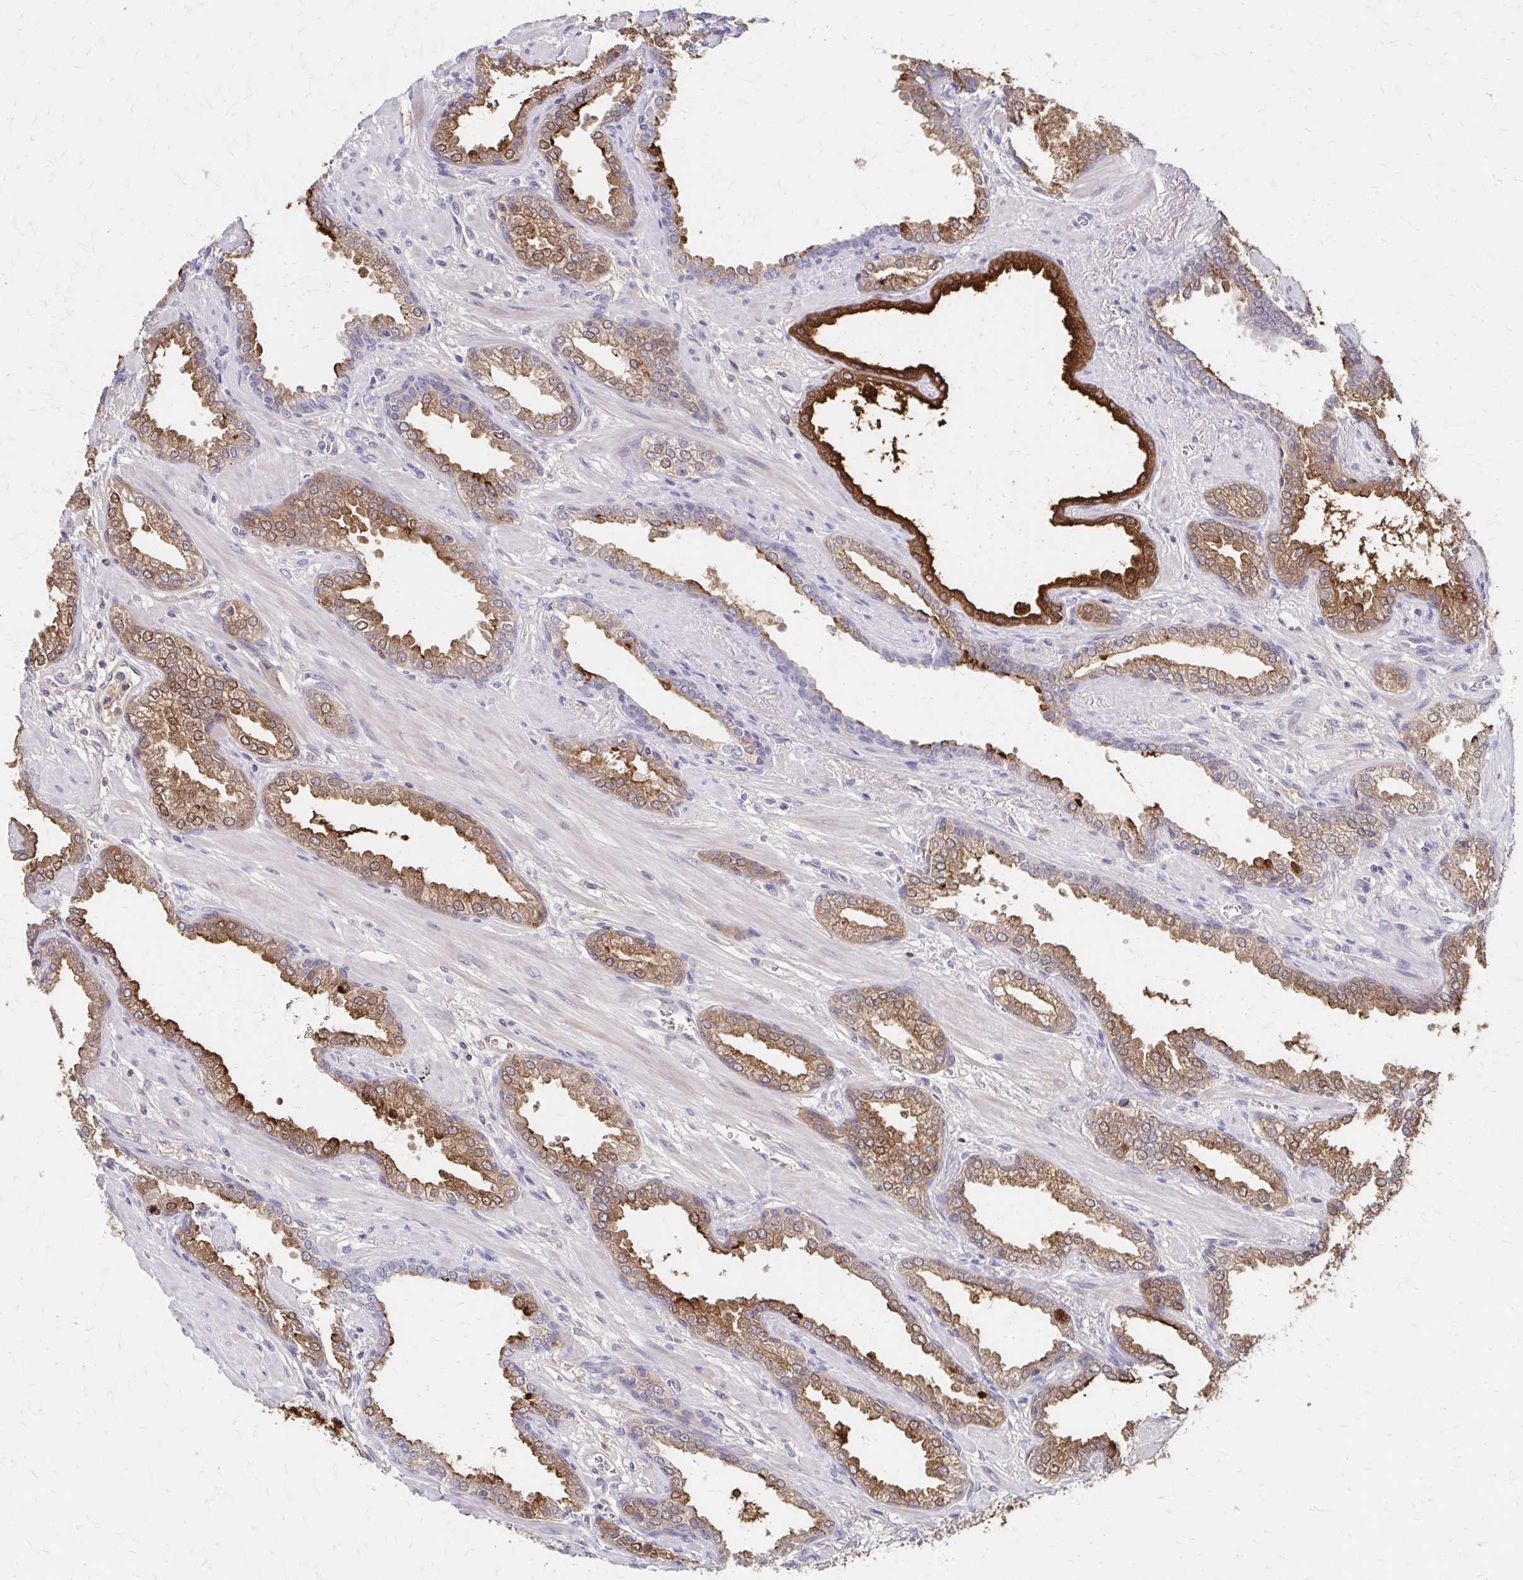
{"staining": {"intensity": "moderate", "quantity": "25%-75%", "location": "cytoplasmic/membranous"}, "tissue": "prostate cancer", "cell_type": "Tumor cells", "image_type": "cancer", "snomed": [{"axis": "morphology", "description": "Adenocarcinoma, High grade"}, {"axis": "topography", "description": "Prostate"}], "caption": "Immunohistochemical staining of human prostate cancer (high-grade adenocarcinoma) demonstrates medium levels of moderate cytoplasmic/membranous staining in about 25%-75% of tumor cells.", "gene": "AZGP1", "patient": {"sex": "male", "age": 60}}